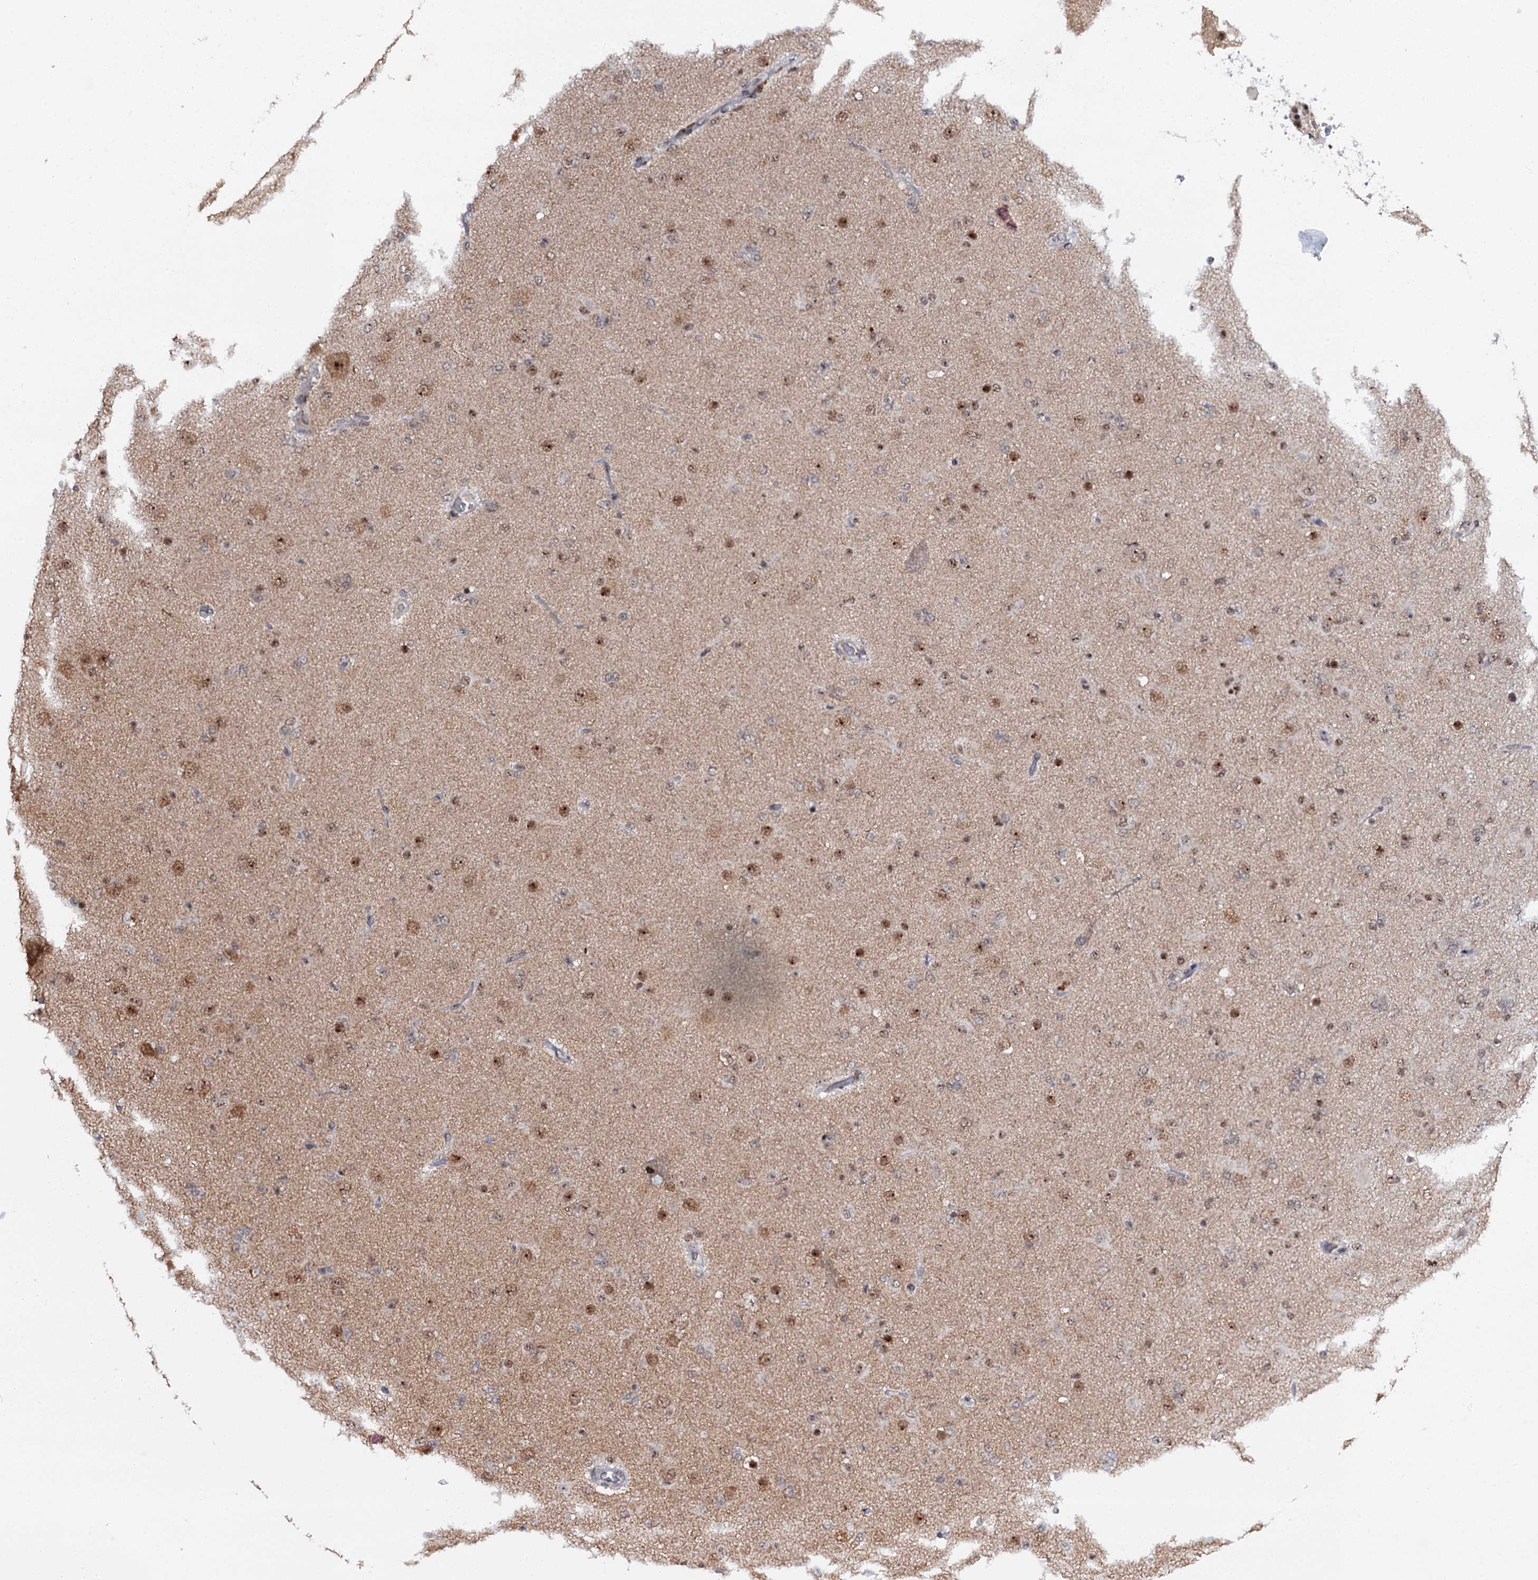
{"staining": {"intensity": "moderate", "quantity": ">75%", "location": "nuclear"}, "tissue": "glioma", "cell_type": "Tumor cells", "image_type": "cancer", "snomed": [{"axis": "morphology", "description": "Glioma, malignant, Low grade"}, {"axis": "topography", "description": "Brain"}], "caption": "Immunohistochemistry photomicrograph of neoplastic tissue: glioma stained using immunohistochemistry demonstrates medium levels of moderate protein expression localized specifically in the nuclear of tumor cells, appearing as a nuclear brown color.", "gene": "BUD13", "patient": {"sex": "male", "age": 65}}